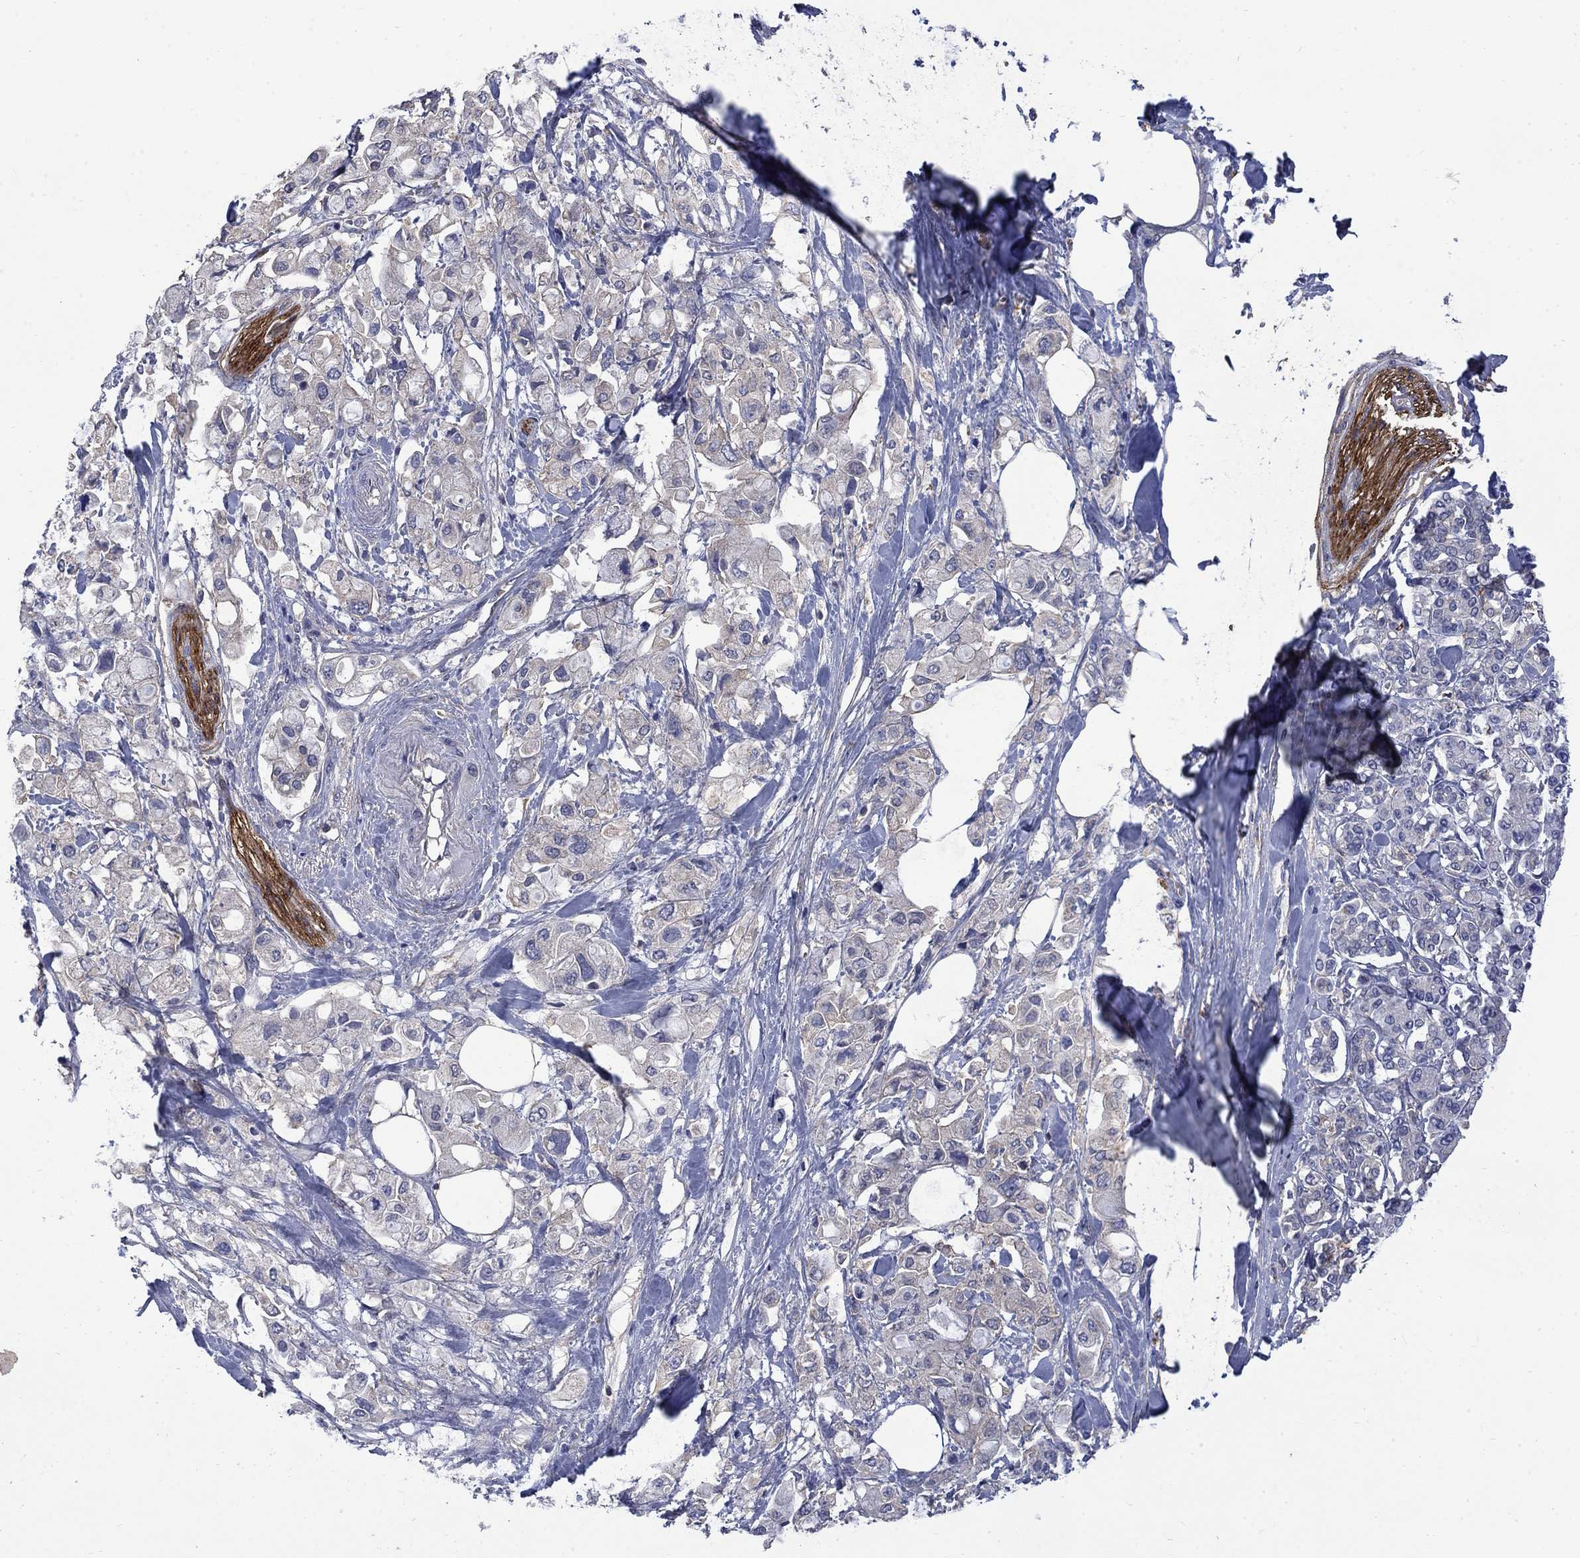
{"staining": {"intensity": "weak", "quantity": "<25%", "location": "cytoplasmic/membranous"}, "tissue": "pancreatic cancer", "cell_type": "Tumor cells", "image_type": "cancer", "snomed": [{"axis": "morphology", "description": "Adenocarcinoma, NOS"}, {"axis": "topography", "description": "Pancreas"}], "caption": "Immunohistochemistry of human adenocarcinoma (pancreatic) displays no positivity in tumor cells. Nuclei are stained in blue.", "gene": "HSPA12A", "patient": {"sex": "female", "age": 56}}